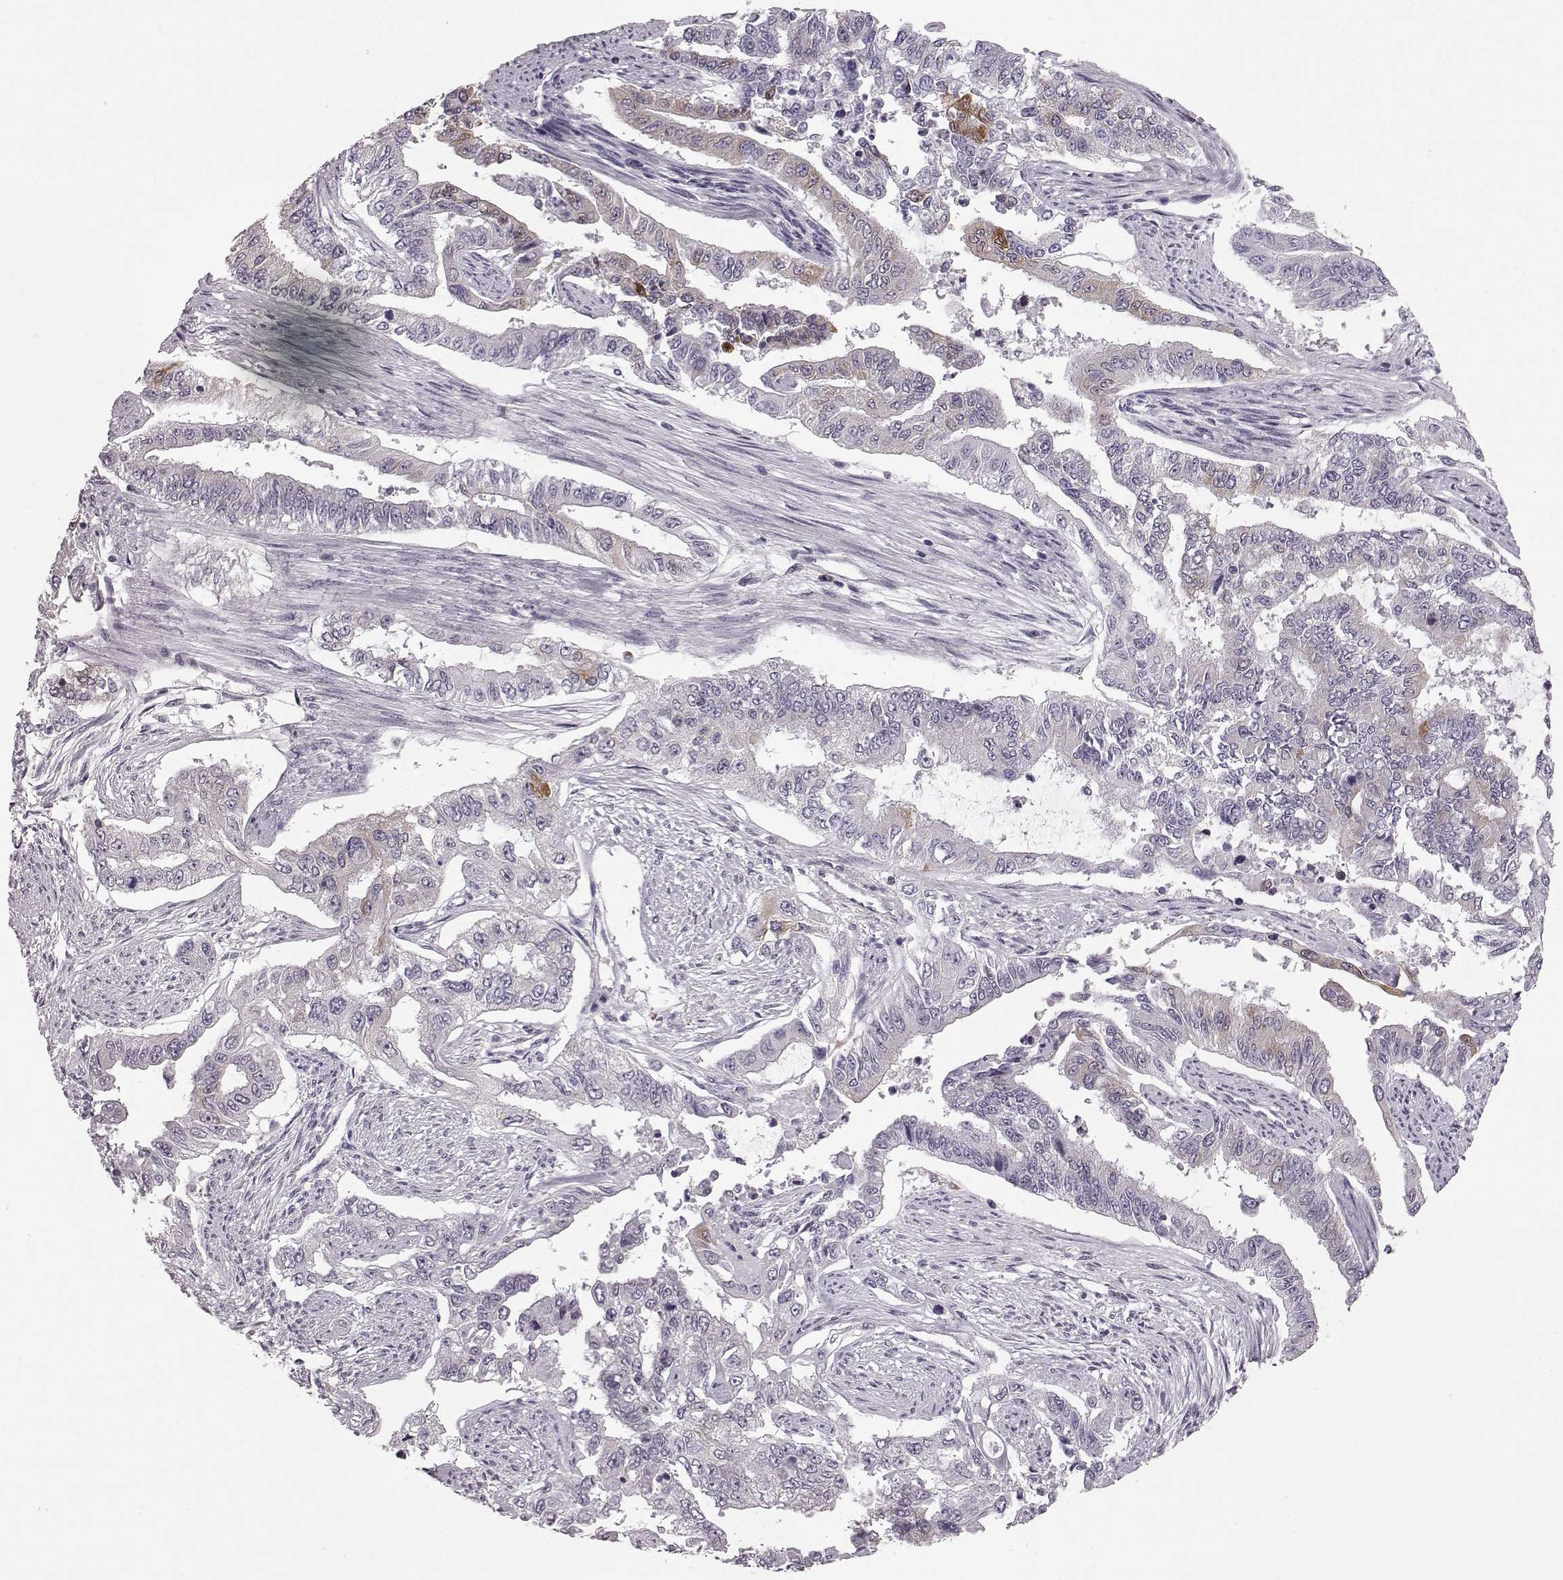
{"staining": {"intensity": "moderate", "quantity": "<25%", "location": "cytoplasmic/membranous"}, "tissue": "endometrial cancer", "cell_type": "Tumor cells", "image_type": "cancer", "snomed": [{"axis": "morphology", "description": "Adenocarcinoma, NOS"}, {"axis": "topography", "description": "Uterus"}], "caption": "Tumor cells reveal moderate cytoplasmic/membranous positivity in about <25% of cells in endometrial cancer.", "gene": "ELOVL5", "patient": {"sex": "female", "age": 59}}